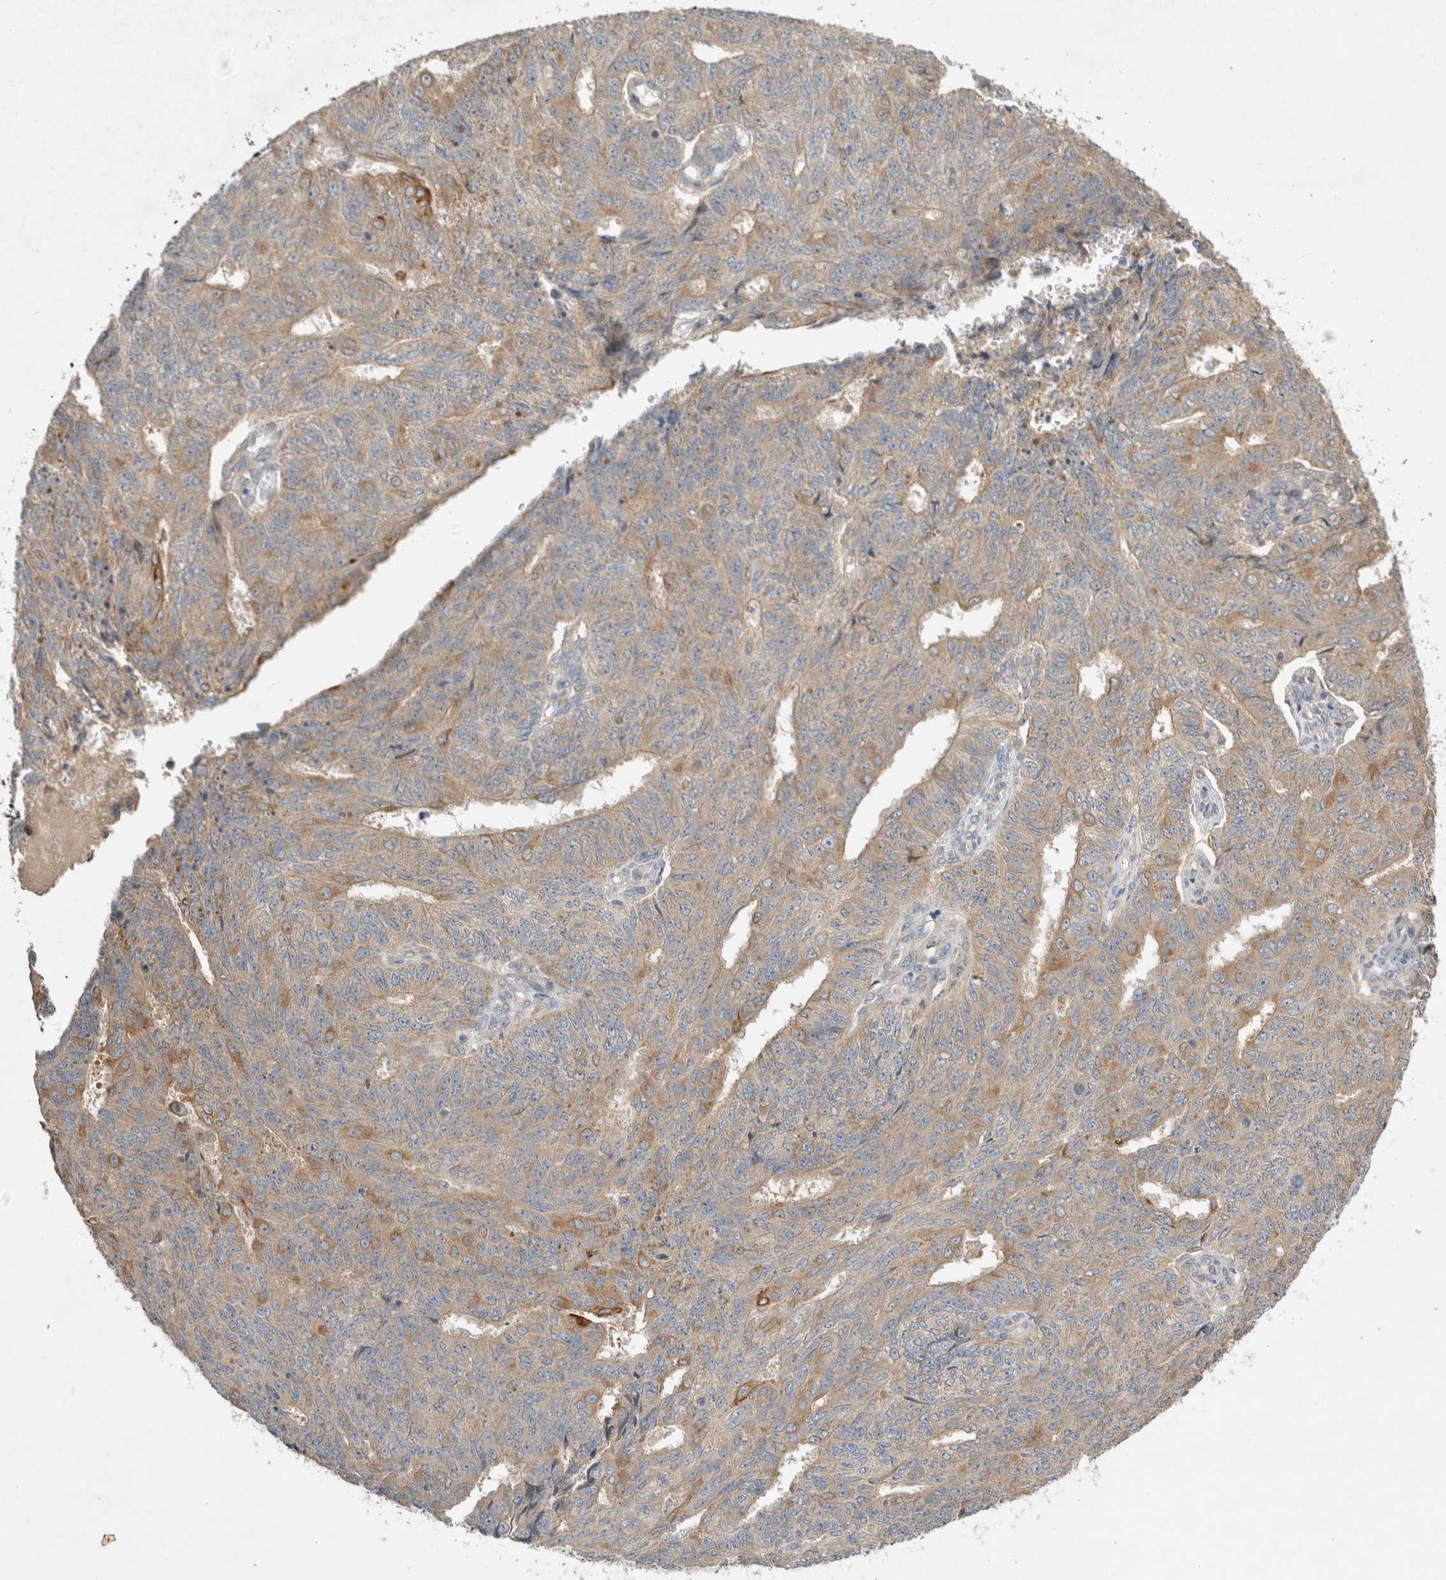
{"staining": {"intensity": "weak", "quantity": ">75%", "location": "cytoplasmic/membranous"}, "tissue": "endometrial cancer", "cell_type": "Tumor cells", "image_type": "cancer", "snomed": [{"axis": "morphology", "description": "Adenocarcinoma, NOS"}, {"axis": "topography", "description": "Endometrium"}], "caption": "A photomicrograph showing weak cytoplasmic/membranous expression in approximately >75% of tumor cells in endometrial cancer (adenocarcinoma), as visualized by brown immunohistochemical staining.", "gene": "ARMC9", "patient": {"sex": "female", "age": 32}}